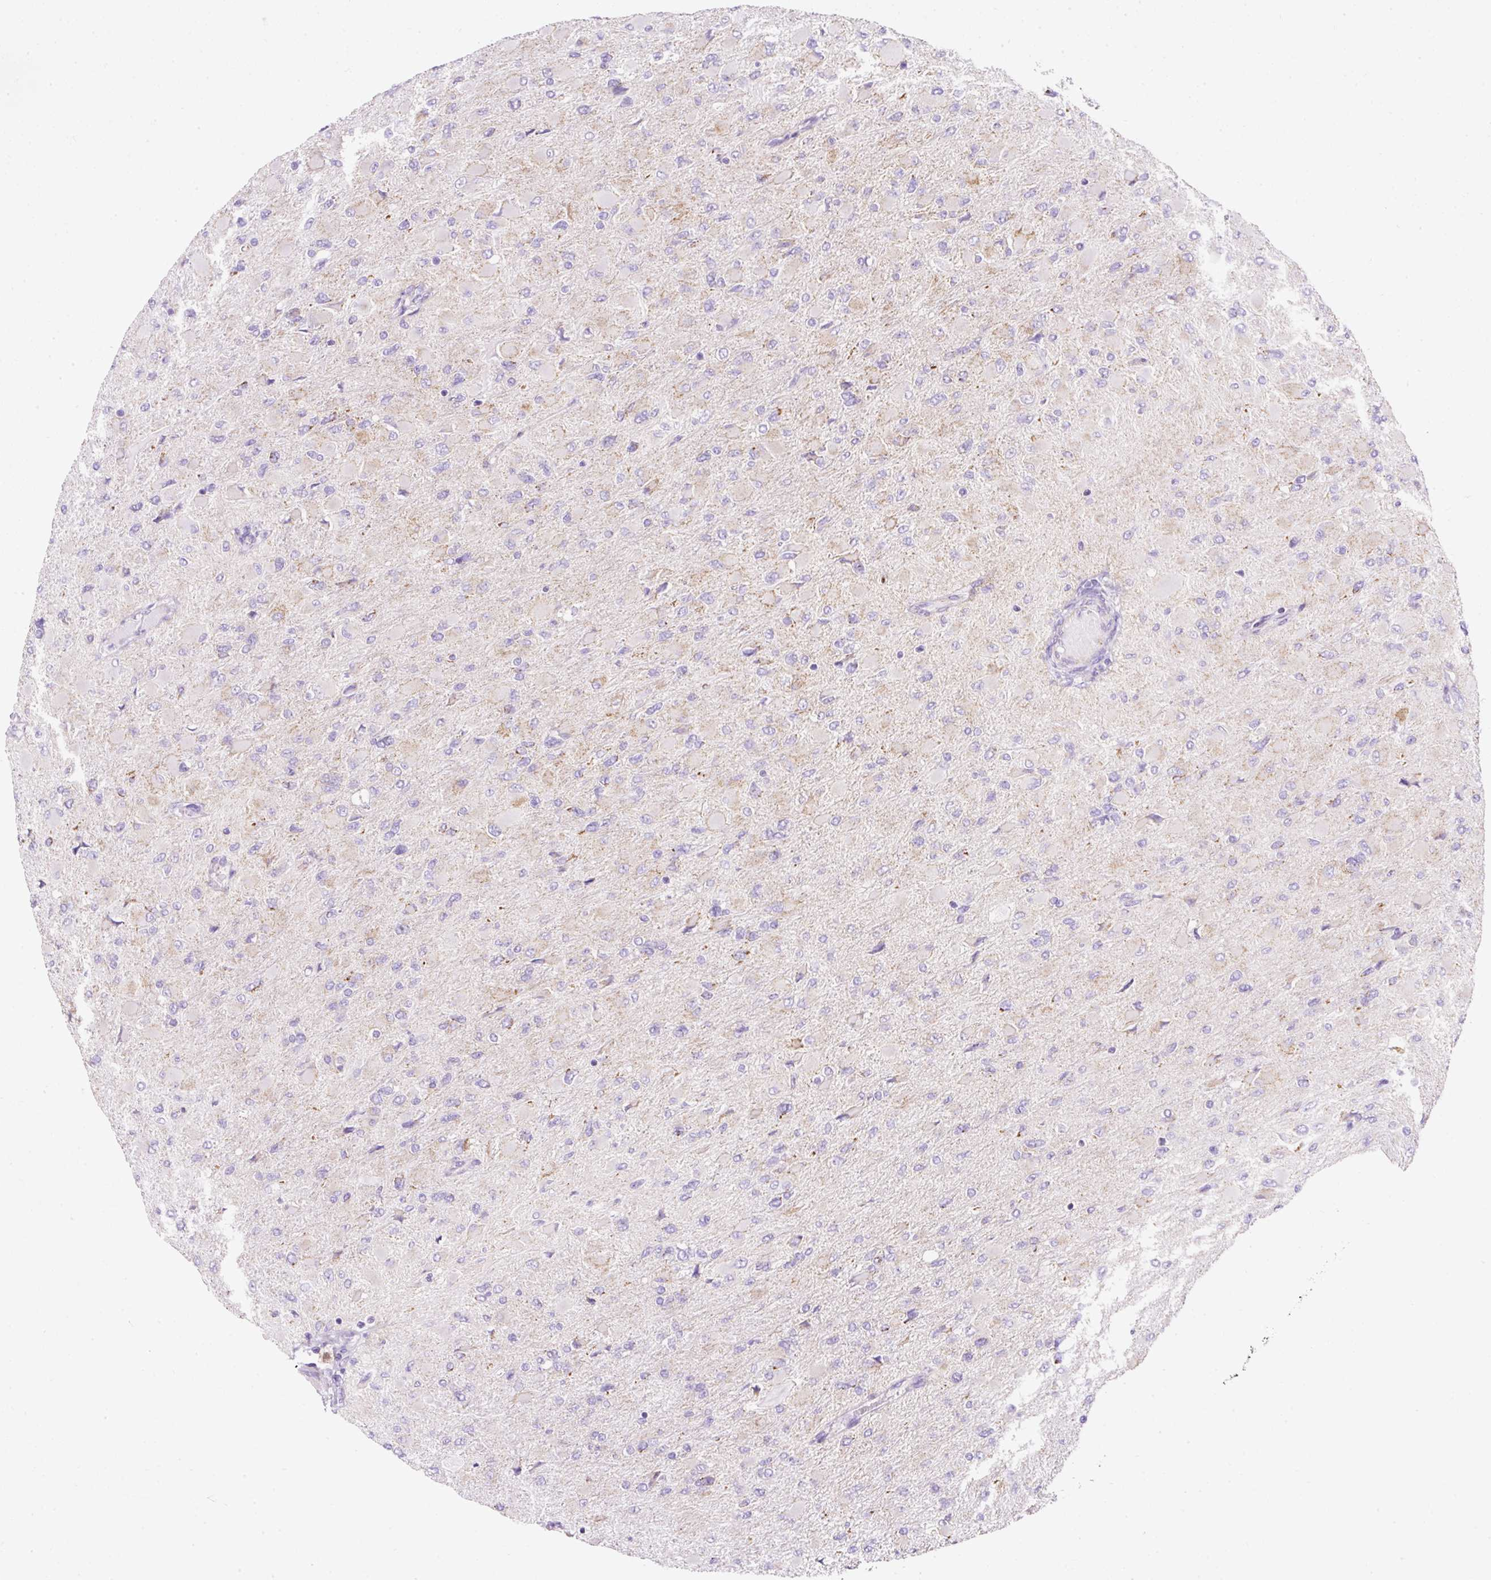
{"staining": {"intensity": "negative", "quantity": "none", "location": "none"}, "tissue": "glioma", "cell_type": "Tumor cells", "image_type": "cancer", "snomed": [{"axis": "morphology", "description": "Glioma, malignant, High grade"}, {"axis": "topography", "description": "Cerebral cortex"}], "caption": "Immunohistochemistry (IHC) histopathology image of human high-grade glioma (malignant) stained for a protein (brown), which shows no expression in tumor cells. (Brightfield microscopy of DAB (3,3'-diaminobenzidine) immunohistochemistry at high magnification).", "gene": "PLPP2", "patient": {"sex": "female", "age": 36}}